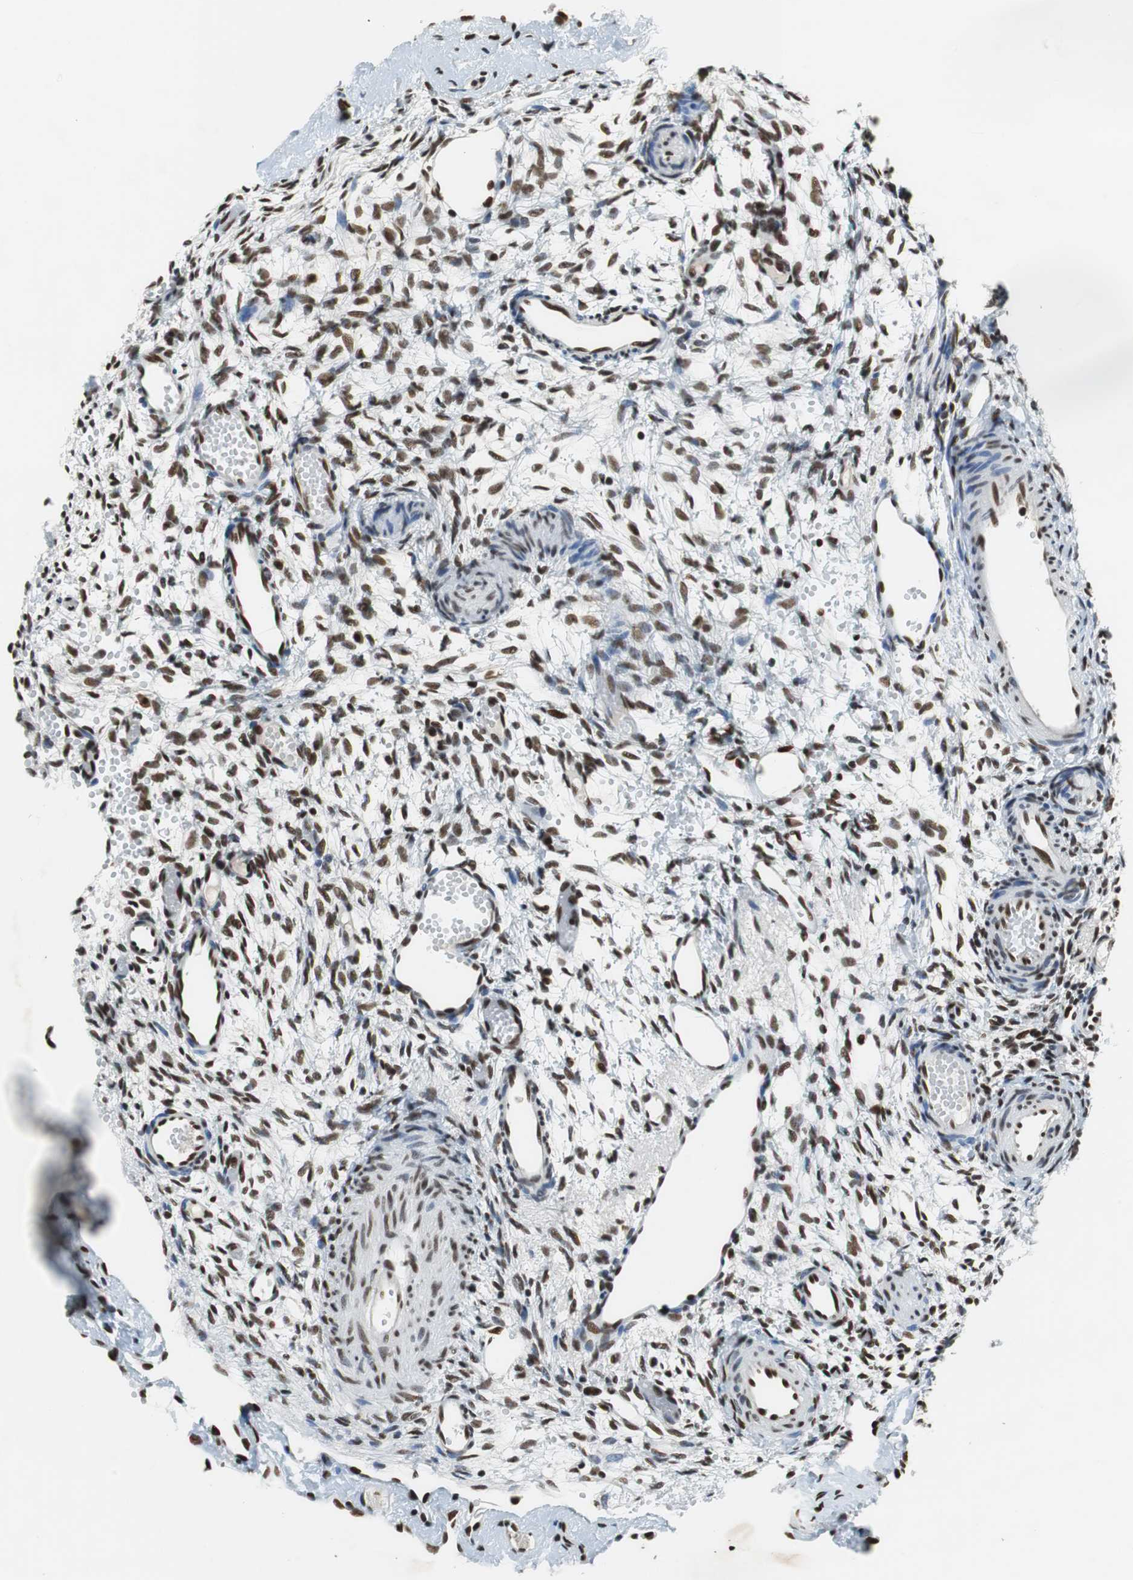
{"staining": {"intensity": "strong", "quantity": ">75%", "location": "nuclear"}, "tissue": "ovary", "cell_type": "Ovarian stroma cells", "image_type": "normal", "snomed": [{"axis": "morphology", "description": "Normal tissue, NOS"}, {"axis": "topography", "description": "Ovary"}], "caption": "An image of human ovary stained for a protein displays strong nuclear brown staining in ovarian stroma cells. (DAB IHC, brown staining for protein, blue staining for nuclei).", "gene": "PRKDC", "patient": {"sex": "female", "age": 35}}